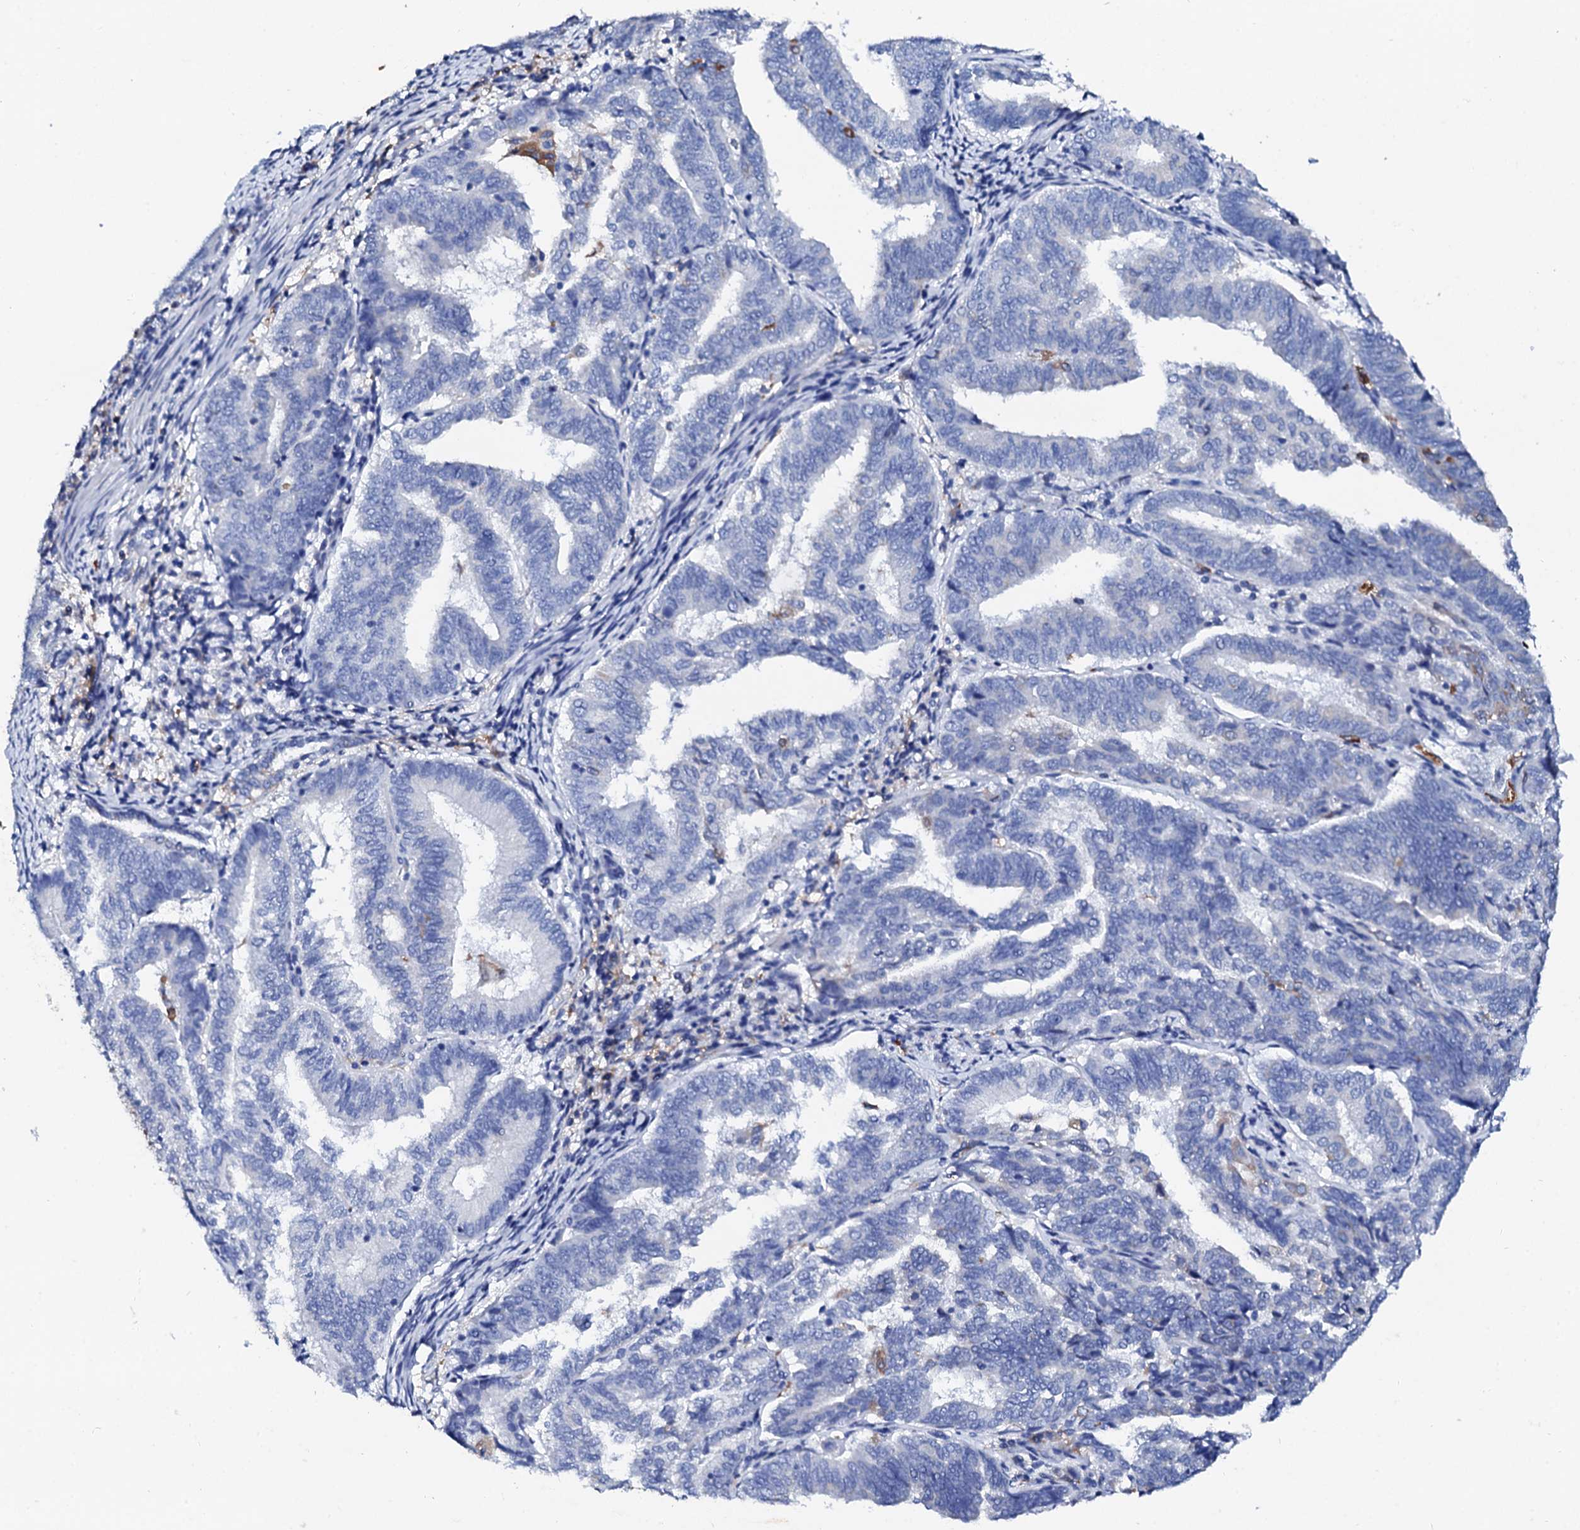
{"staining": {"intensity": "negative", "quantity": "none", "location": "none"}, "tissue": "endometrial cancer", "cell_type": "Tumor cells", "image_type": "cancer", "snomed": [{"axis": "morphology", "description": "Adenocarcinoma, NOS"}, {"axis": "topography", "description": "Endometrium"}], "caption": "Immunohistochemical staining of human endometrial adenocarcinoma shows no significant expression in tumor cells.", "gene": "GLB1L3", "patient": {"sex": "female", "age": 80}}